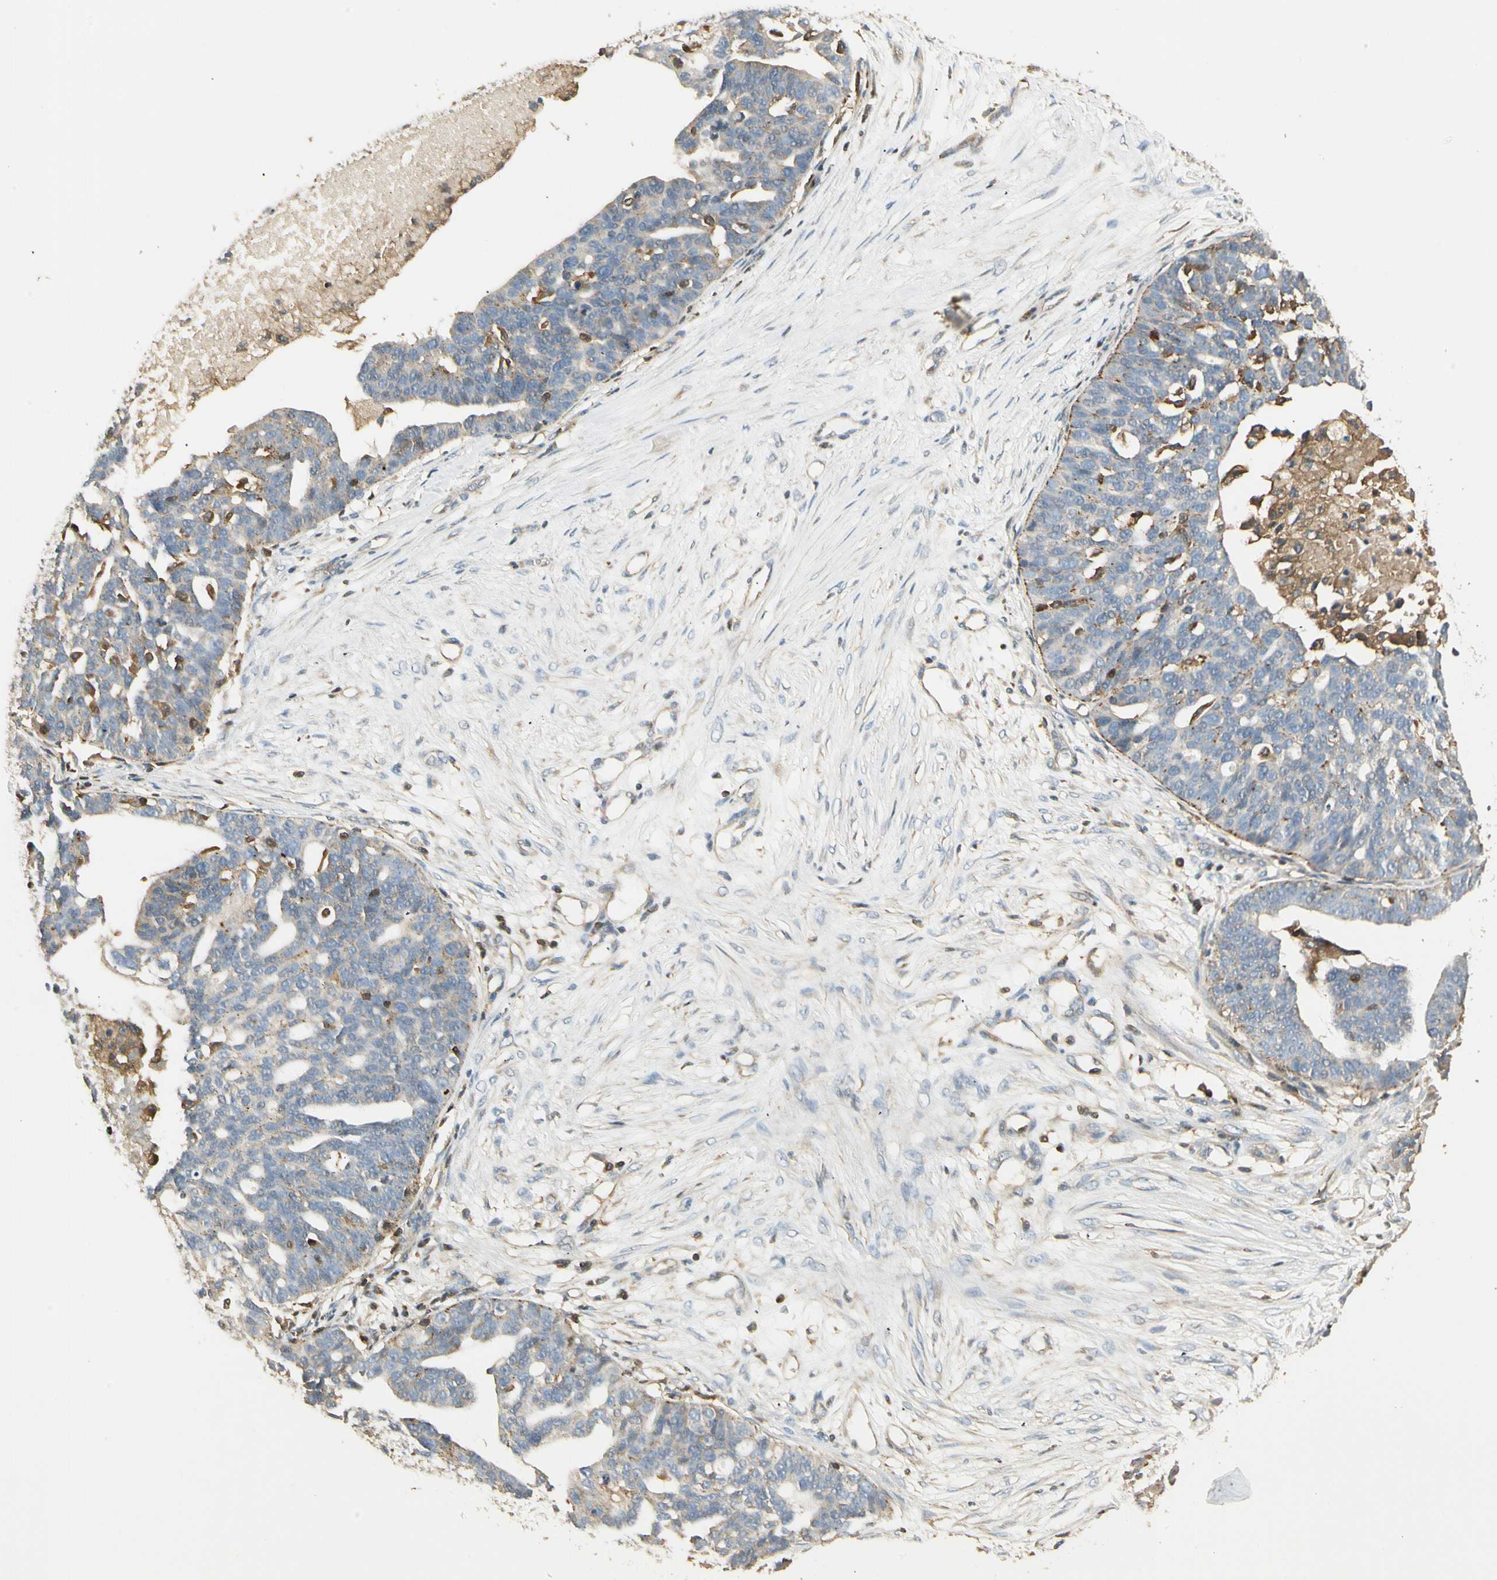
{"staining": {"intensity": "negative", "quantity": "none", "location": "none"}, "tissue": "ovarian cancer", "cell_type": "Tumor cells", "image_type": "cancer", "snomed": [{"axis": "morphology", "description": "Cystadenocarcinoma, serous, NOS"}, {"axis": "topography", "description": "Ovary"}], "caption": "A histopathology image of human ovarian cancer (serous cystadenocarcinoma) is negative for staining in tumor cells.", "gene": "CRLF3", "patient": {"sex": "female", "age": 59}}